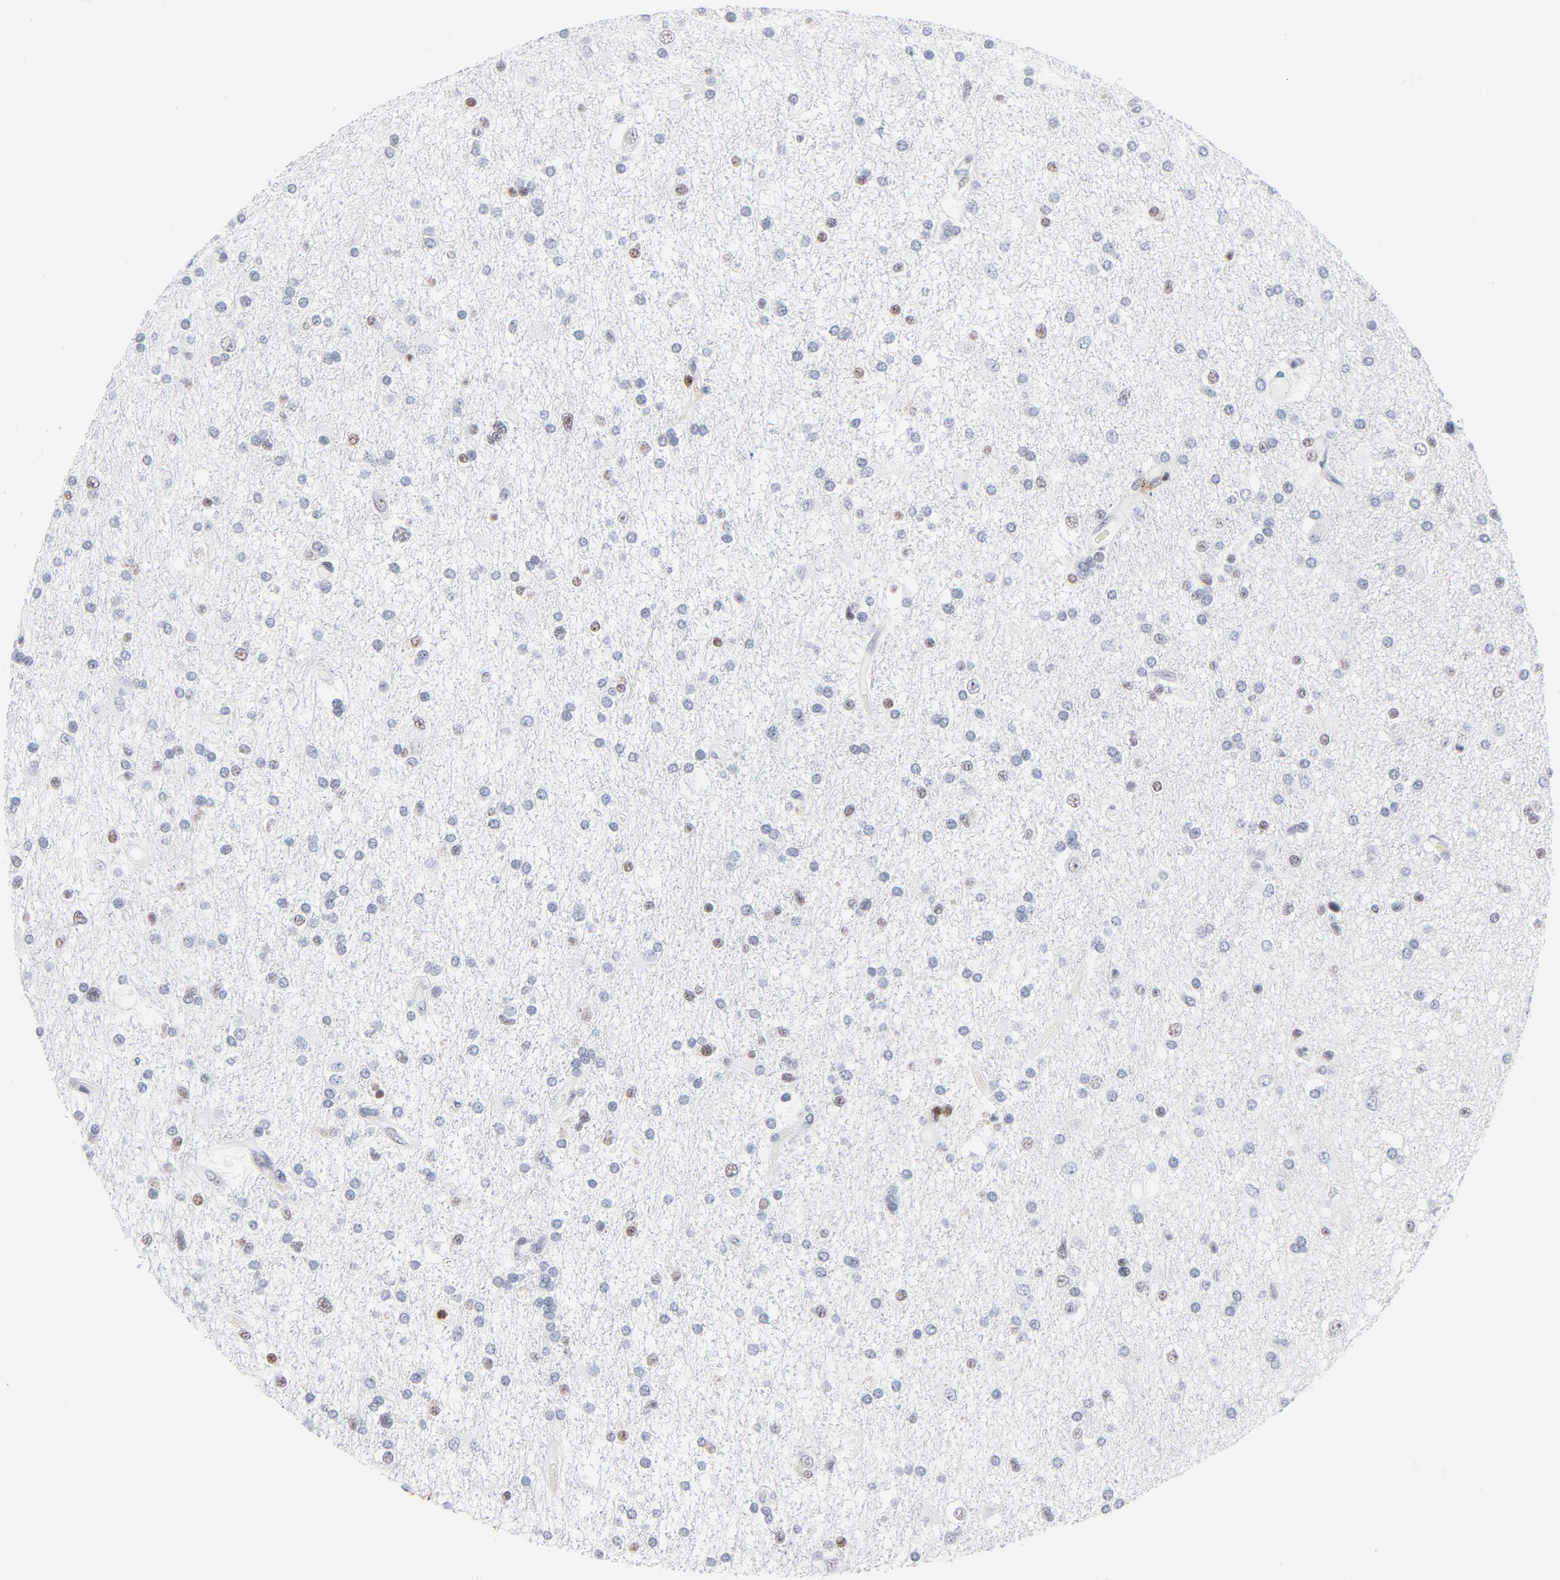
{"staining": {"intensity": "weak", "quantity": "<25%", "location": "nuclear"}, "tissue": "glioma", "cell_type": "Tumor cells", "image_type": "cancer", "snomed": [{"axis": "morphology", "description": "Glioma, malignant, High grade"}, {"axis": "topography", "description": "Brain"}], "caption": "Human malignant glioma (high-grade) stained for a protein using immunohistochemistry (IHC) shows no positivity in tumor cells.", "gene": "CD2", "patient": {"sex": "male", "age": 33}}